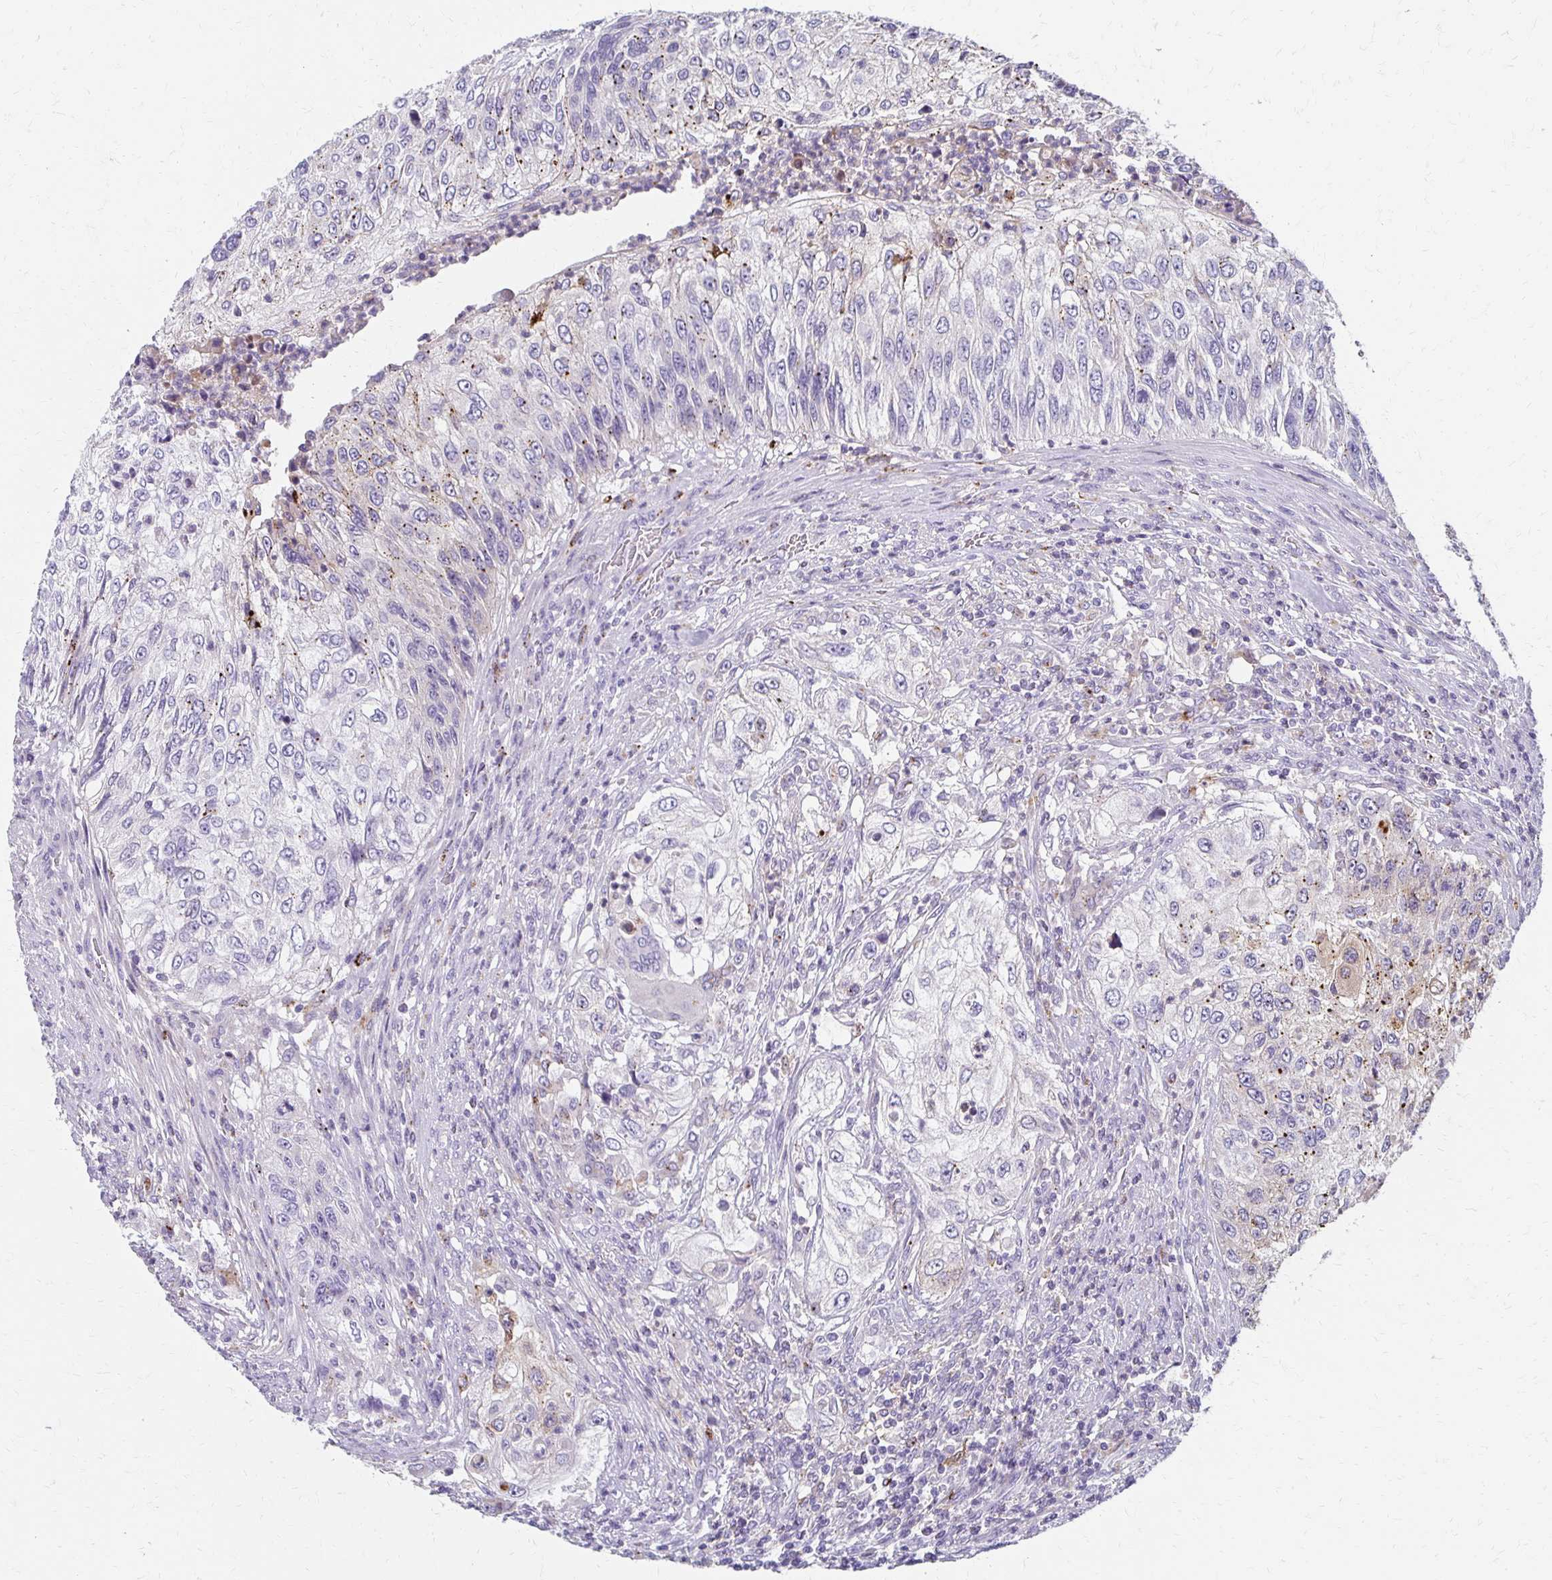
{"staining": {"intensity": "moderate", "quantity": "<25%", "location": "cytoplasmic/membranous"}, "tissue": "urothelial cancer", "cell_type": "Tumor cells", "image_type": "cancer", "snomed": [{"axis": "morphology", "description": "Urothelial carcinoma, High grade"}, {"axis": "topography", "description": "Urinary bladder"}], "caption": "About <25% of tumor cells in human urothelial carcinoma (high-grade) display moderate cytoplasmic/membranous protein staining as visualized by brown immunohistochemical staining.", "gene": "BBS12", "patient": {"sex": "female", "age": 60}}